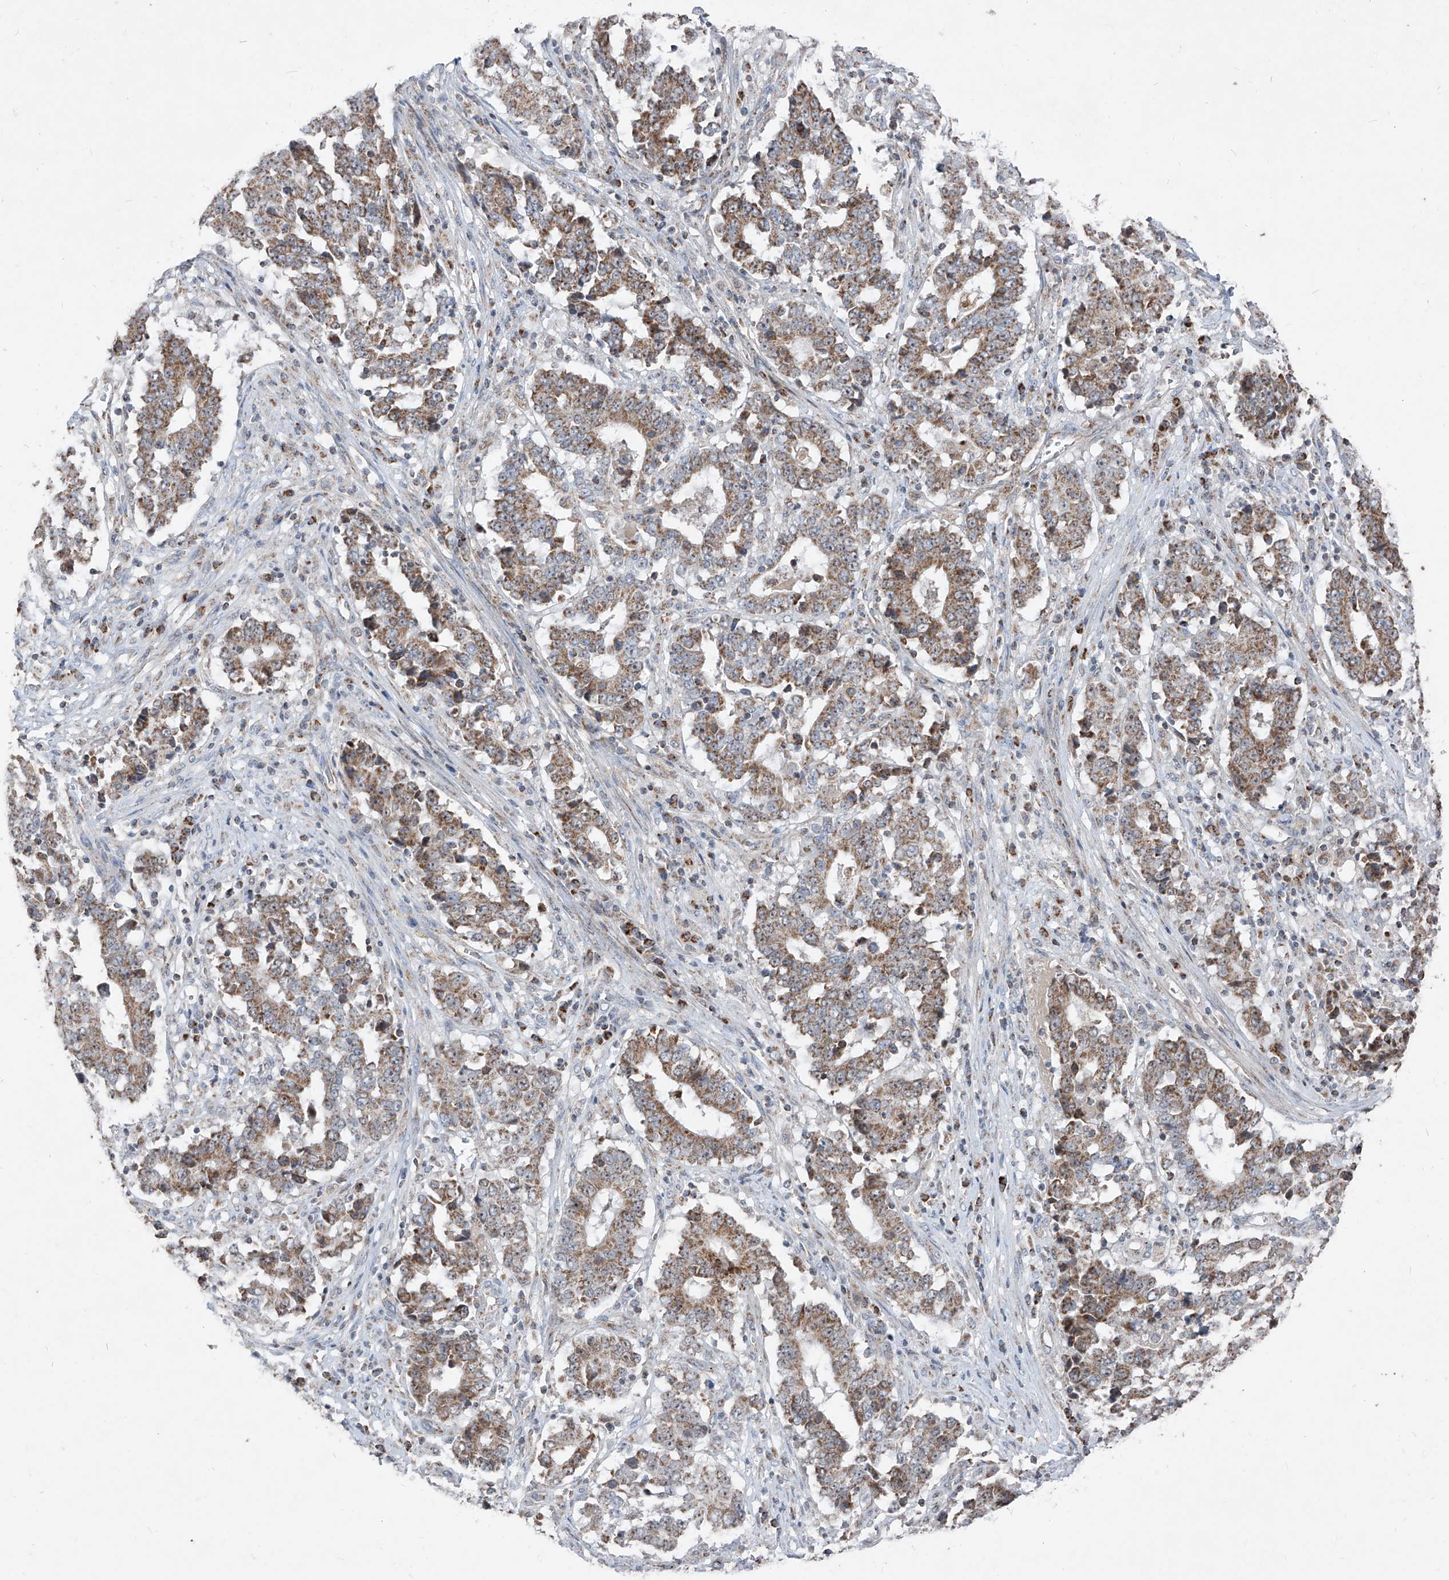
{"staining": {"intensity": "moderate", "quantity": ">75%", "location": "cytoplasmic/membranous"}, "tissue": "stomach cancer", "cell_type": "Tumor cells", "image_type": "cancer", "snomed": [{"axis": "morphology", "description": "Adenocarcinoma, NOS"}, {"axis": "topography", "description": "Stomach"}], "caption": "This is a histology image of IHC staining of adenocarcinoma (stomach), which shows moderate staining in the cytoplasmic/membranous of tumor cells.", "gene": "NDUFB3", "patient": {"sex": "male", "age": 59}}